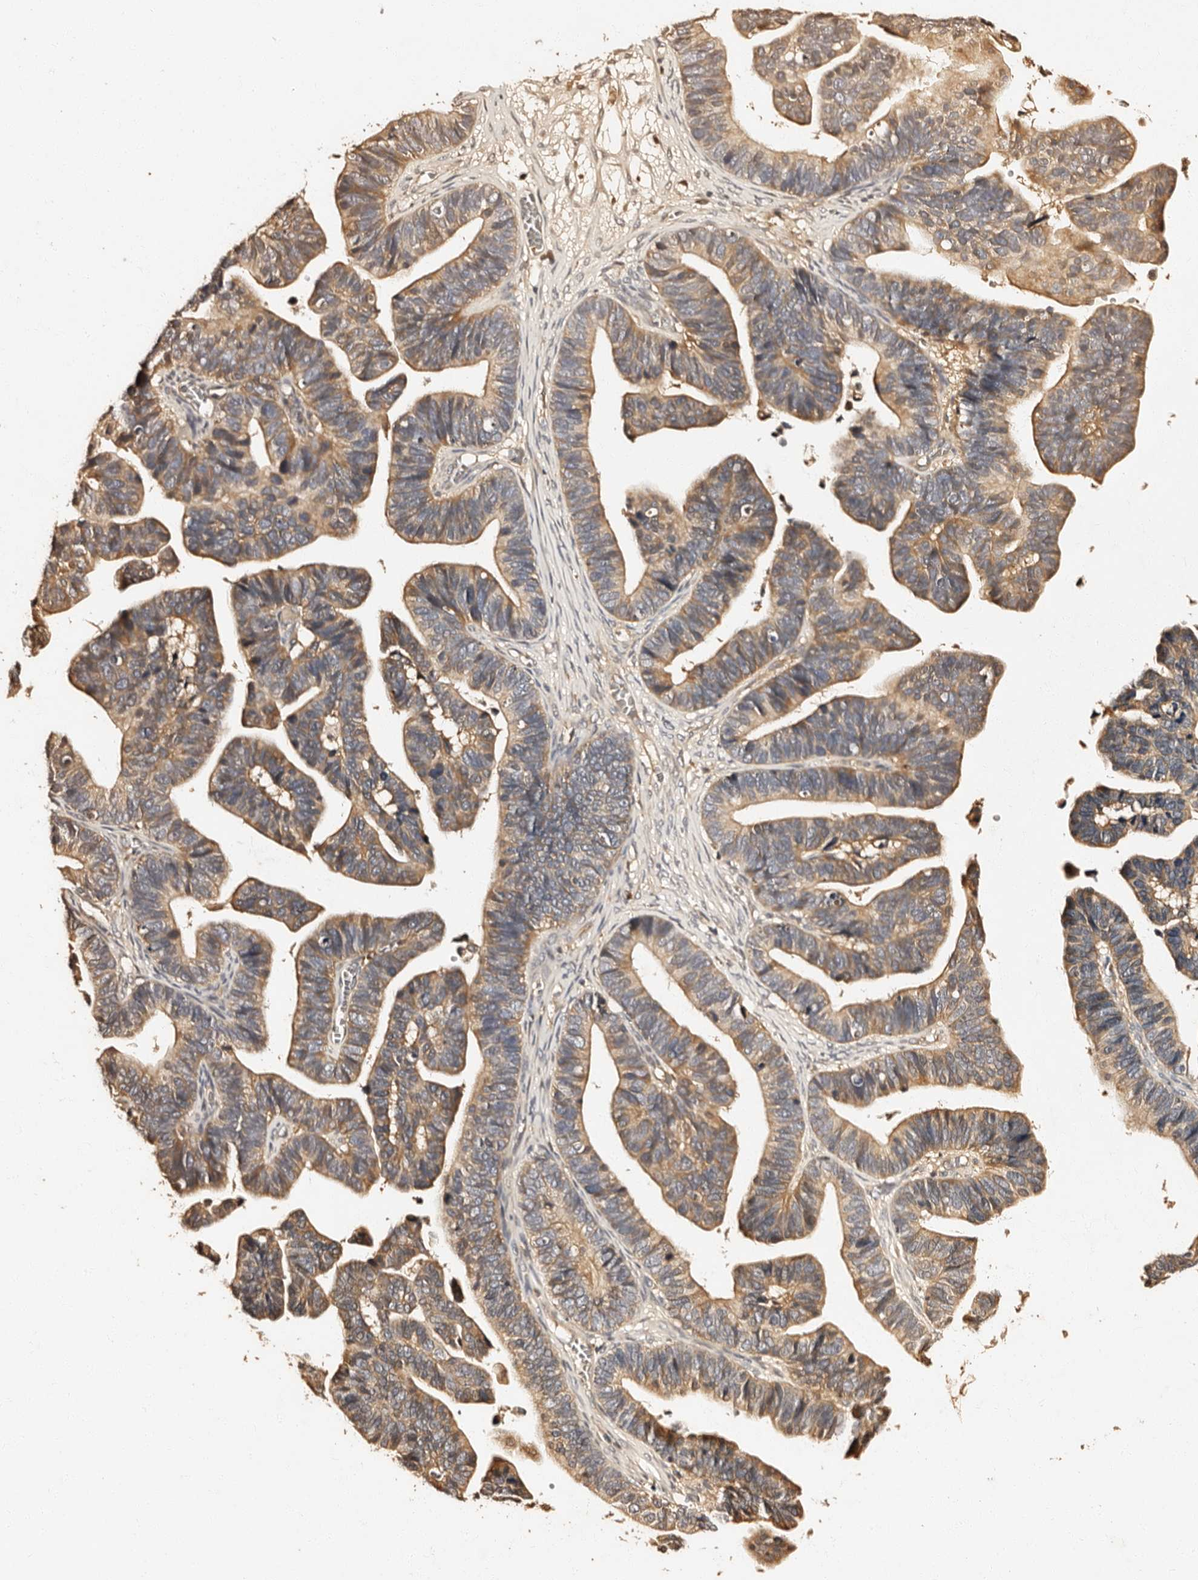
{"staining": {"intensity": "weak", "quantity": ">75%", "location": "cytoplasmic/membranous"}, "tissue": "ovarian cancer", "cell_type": "Tumor cells", "image_type": "cancer", "snomed": [{"axis": "morphology", "description": "Cystadenocarcinoma, serous, NOS"}, {"axis": "topography", "description": "Ovary"}], "caption": "Protein expression by IHC displays weak cytoplasmic/membranous staining in approximately >75% of tumor cells in serous cystadenocarcinoma (ovarian).", "gene": "ADCK5", "patient": {"sex": "female", "age": 56}}